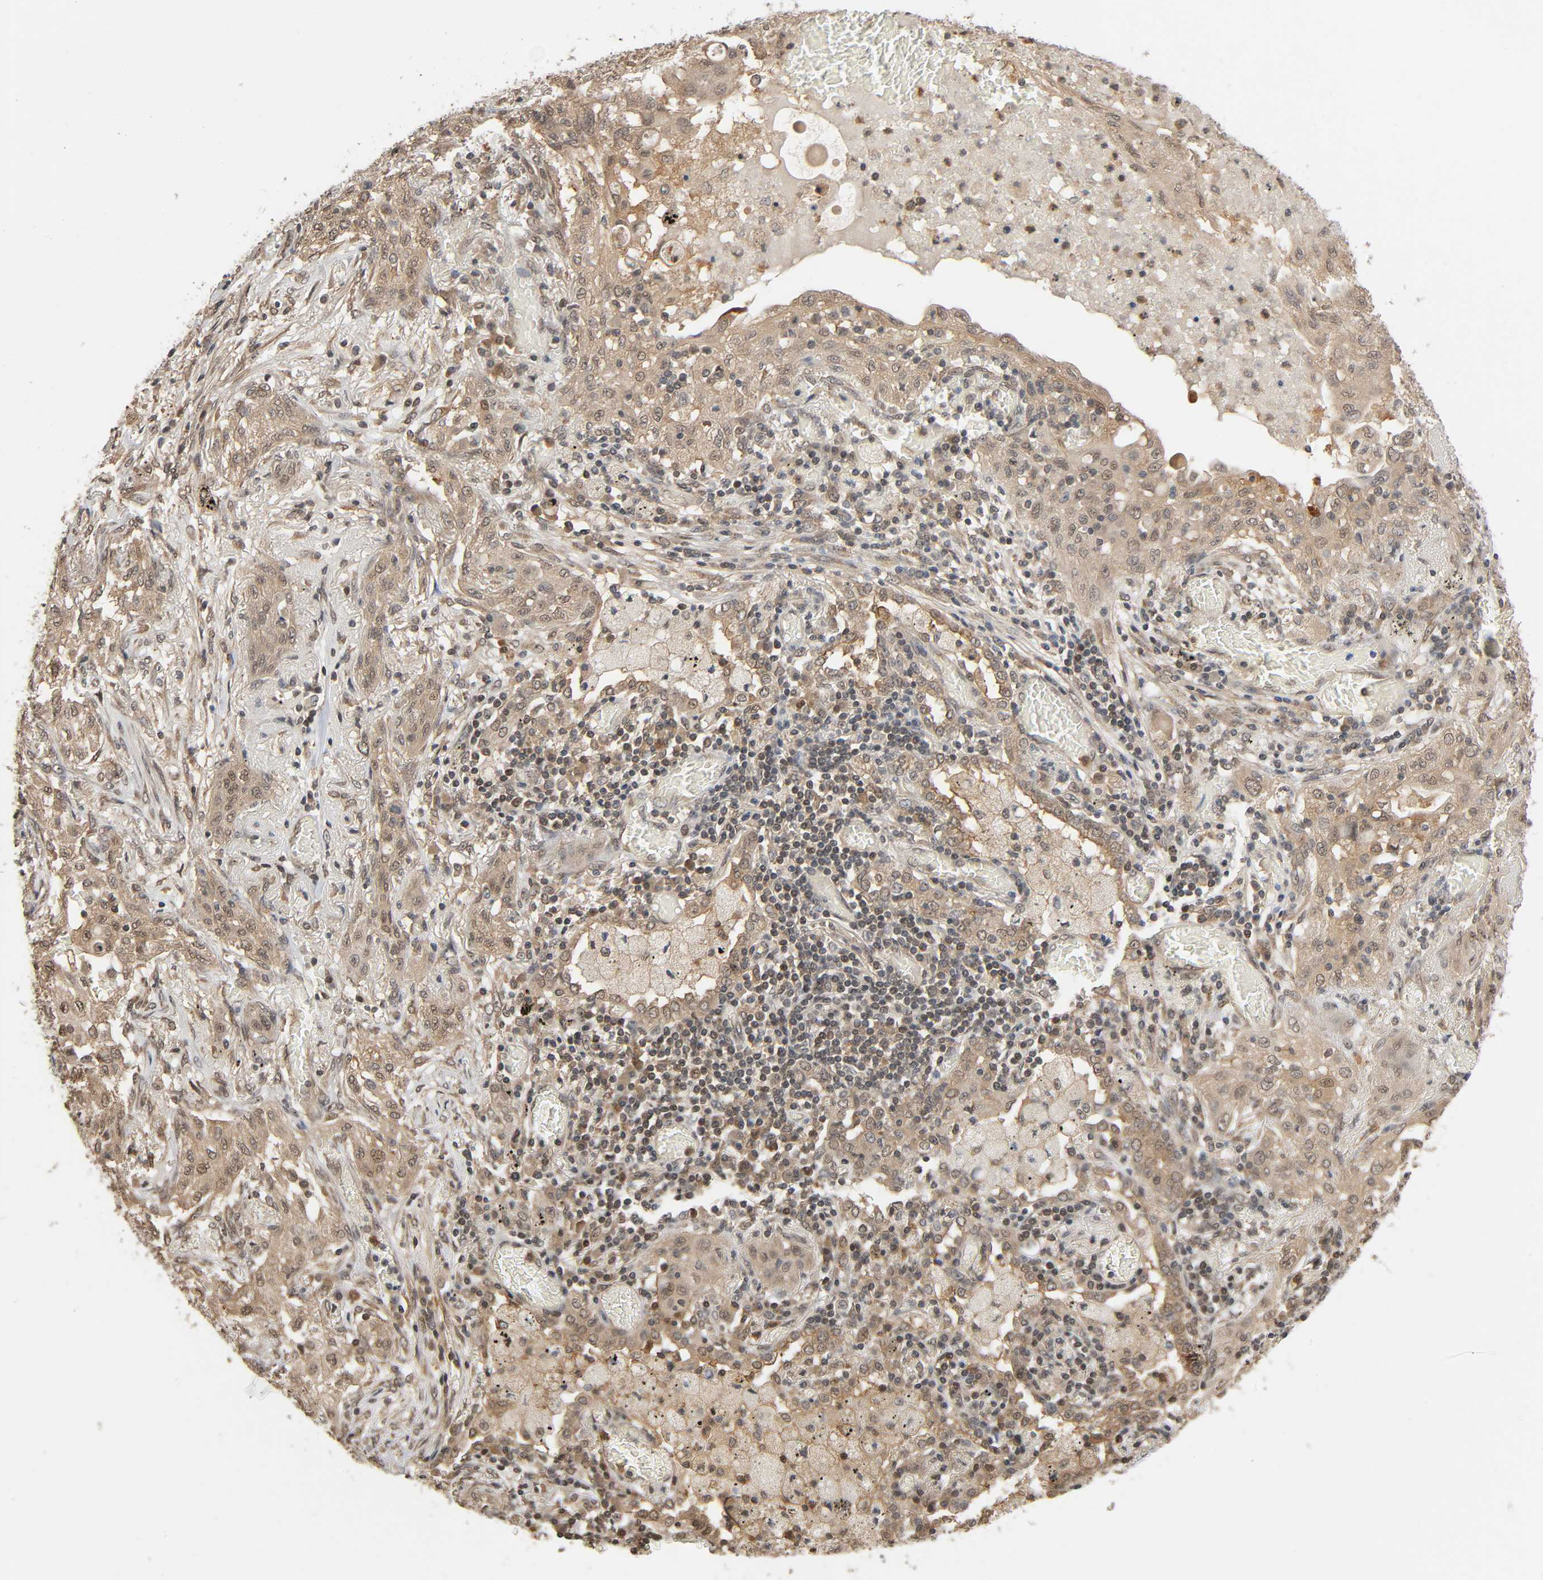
{"staining": {"intensity": "weak", "quantity": ">75%", "location": "cytoplasmic/membranous,nuclear"}, "tissue": "lung cancer", "cell_type": "Tumor cells", "image_type": "cancer", "snomed": [{"axis": "morphology", "description": "Squamous cell carcinoma, NOS"}, {"axis": "topography", "description": "Lung"}], "caption": "Immunohistochemical staining of human squamous cell carcinoma (lung) shows low levels of weak cytoplasmic/membranous and nuclear expression in about >75% of tumor cells.", "gene": "NEDD8", "patient": {"sex": "female", "age": 47}}